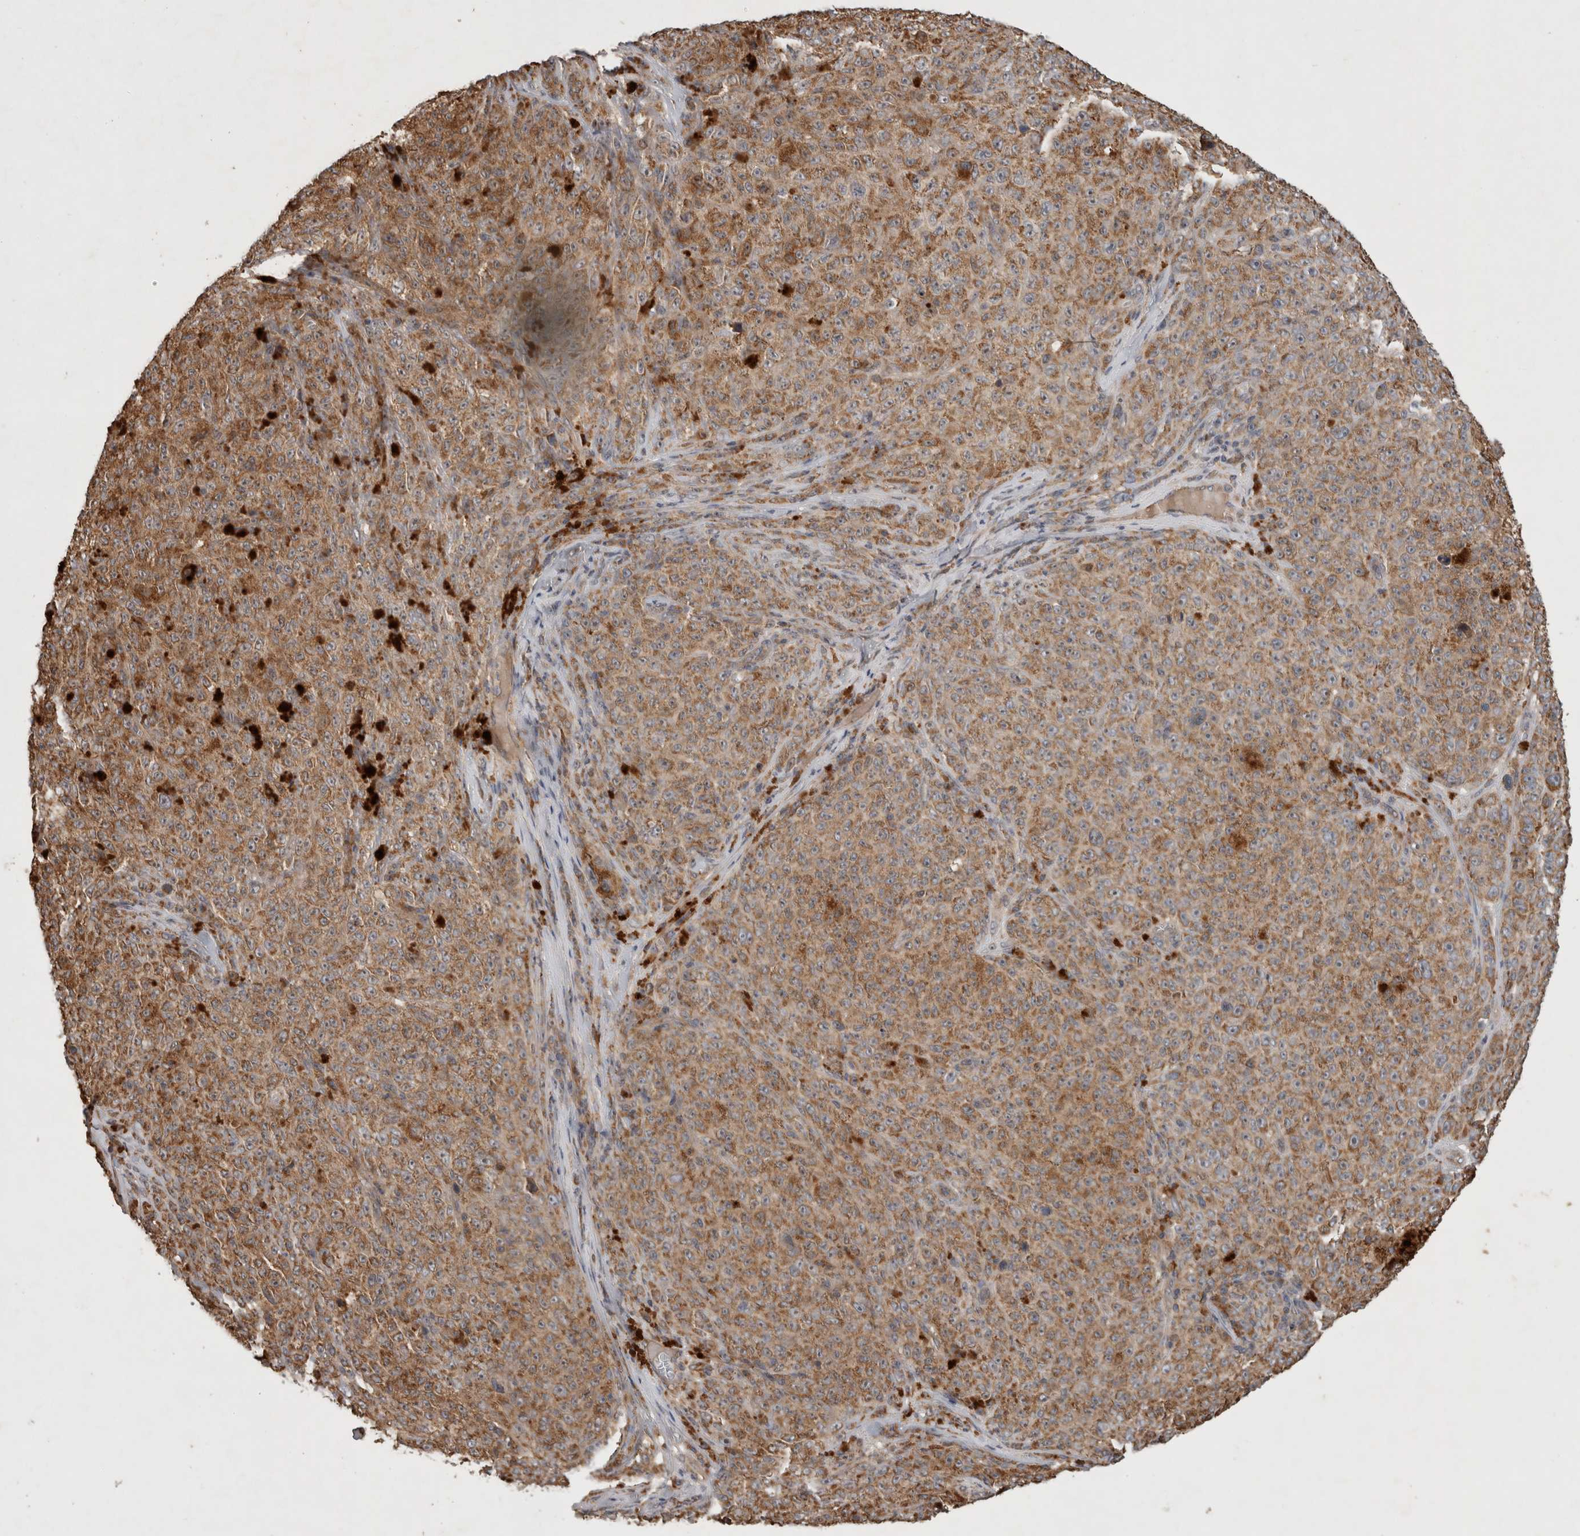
{"staining": {"intensity": "moderate", "quantity": ">75%", "location": "cytoplasmic/membranous"}, "tissue": "melanoma", "cell_type": "Tumor cells", "image_type": "cancer", "snomed": [{"axis": "morphology", "description": "Malignant melanoma, NOS"}, {"axis": "topography", "description": "Skin"}], "caption": "Moderate cytoplasmic/membranous positivity for a protein is seen in approximately >75% of tumor cells of melanoma using immunohistochemistry.", "gene": "SERAC1", "patient": {"sex": "female", "age": 82}}